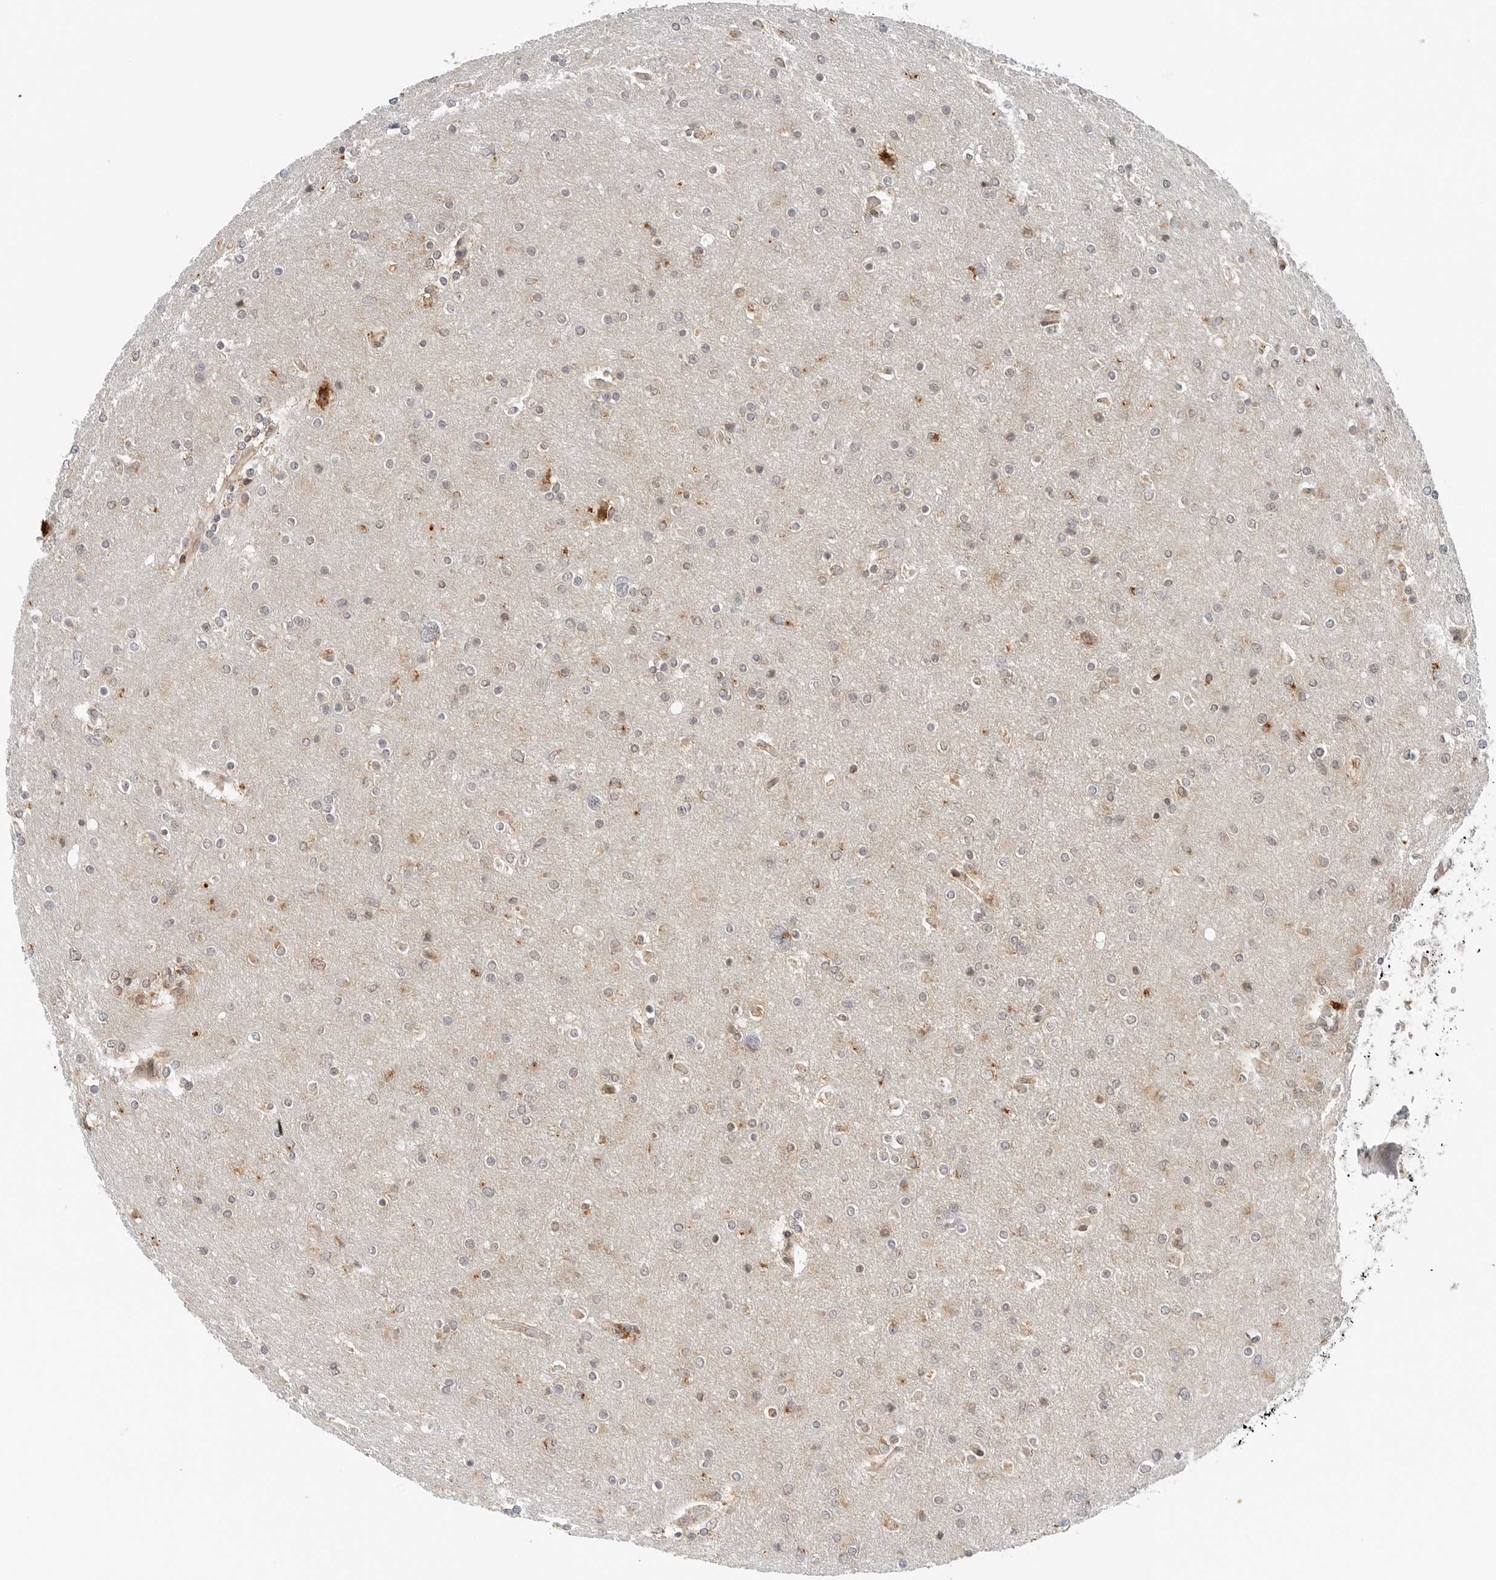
{"staining": {"intensity": "negative", "quantity": "none", "location": "none"}, "tissue": "glioma", "cell_type": "Tumor cells", "image_type": "cancer", "snomed": [{"axis": "morphology", "description": "Glioma, malignant, High grade"}, {"axis": "topography", "description": "Cerebral cortex"}], "caption": "Human malignant high-grade glioma stained for a protein using immunohistochemistry reveals no expression in tumor cells.", "gene": "DYRK4", "patient": {"sex": "female", "age": 36}}